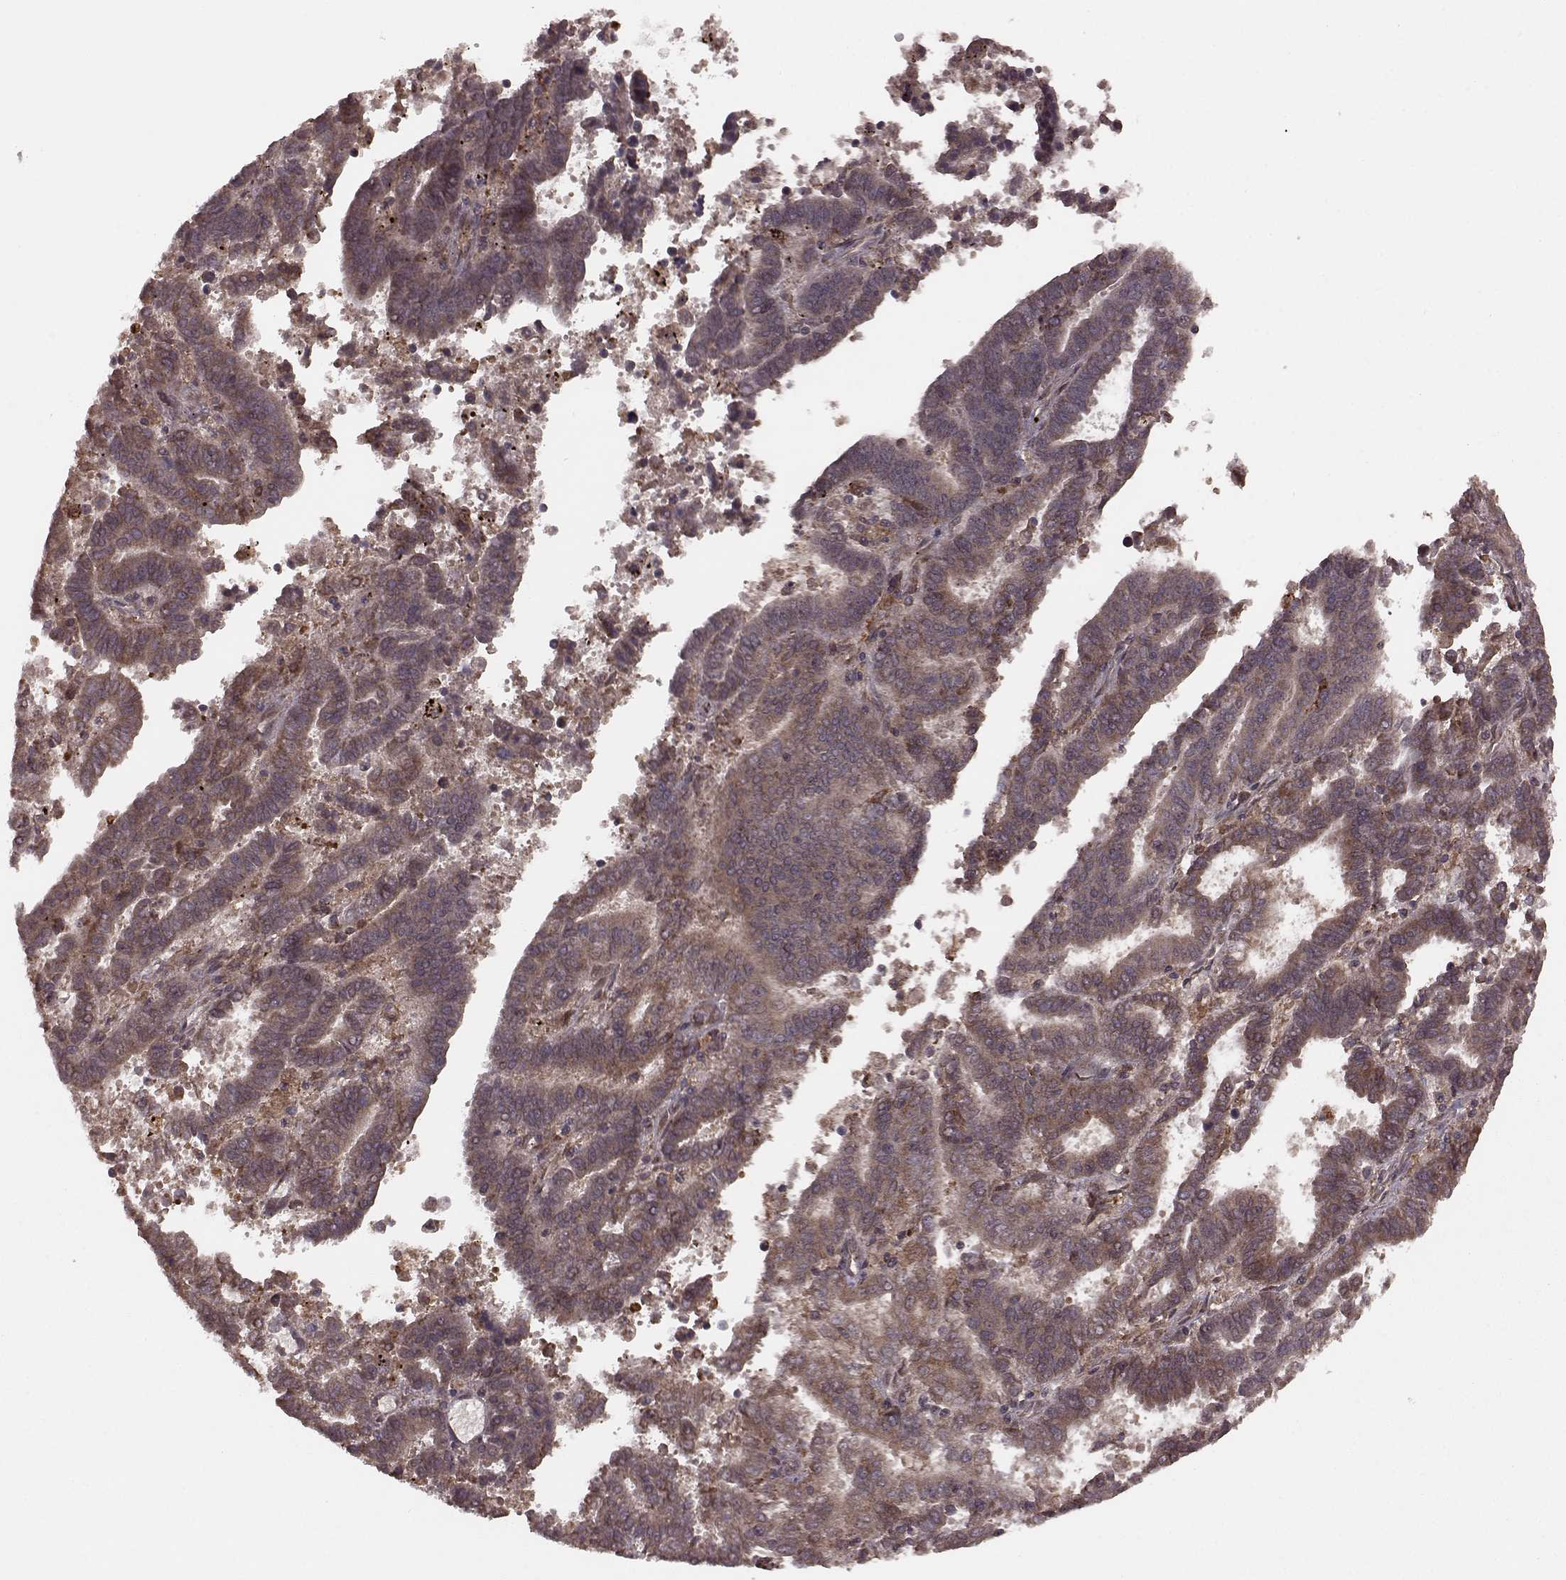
{"staining": {"intensity": "strong", "quantity": ">75%", "location": "cytoplasmic/membranous"}, "tissue": "endometrial cancer", "cell_type": "Tumor cells", "image_type": "cancer", "snomed": [{"axis": "morphology", "description": "Adenocarcinoma, NOS"}, {"axis": "topography", "description": "Uterus"}], "caption": "A brown stain labels strong cytoplasmic/membranous expression of a protein in endometrial cancer (adenocarcinoma) tumor cells.", "gene": "AGPAT1", "patient": {"sex": "female", "age": 83}}